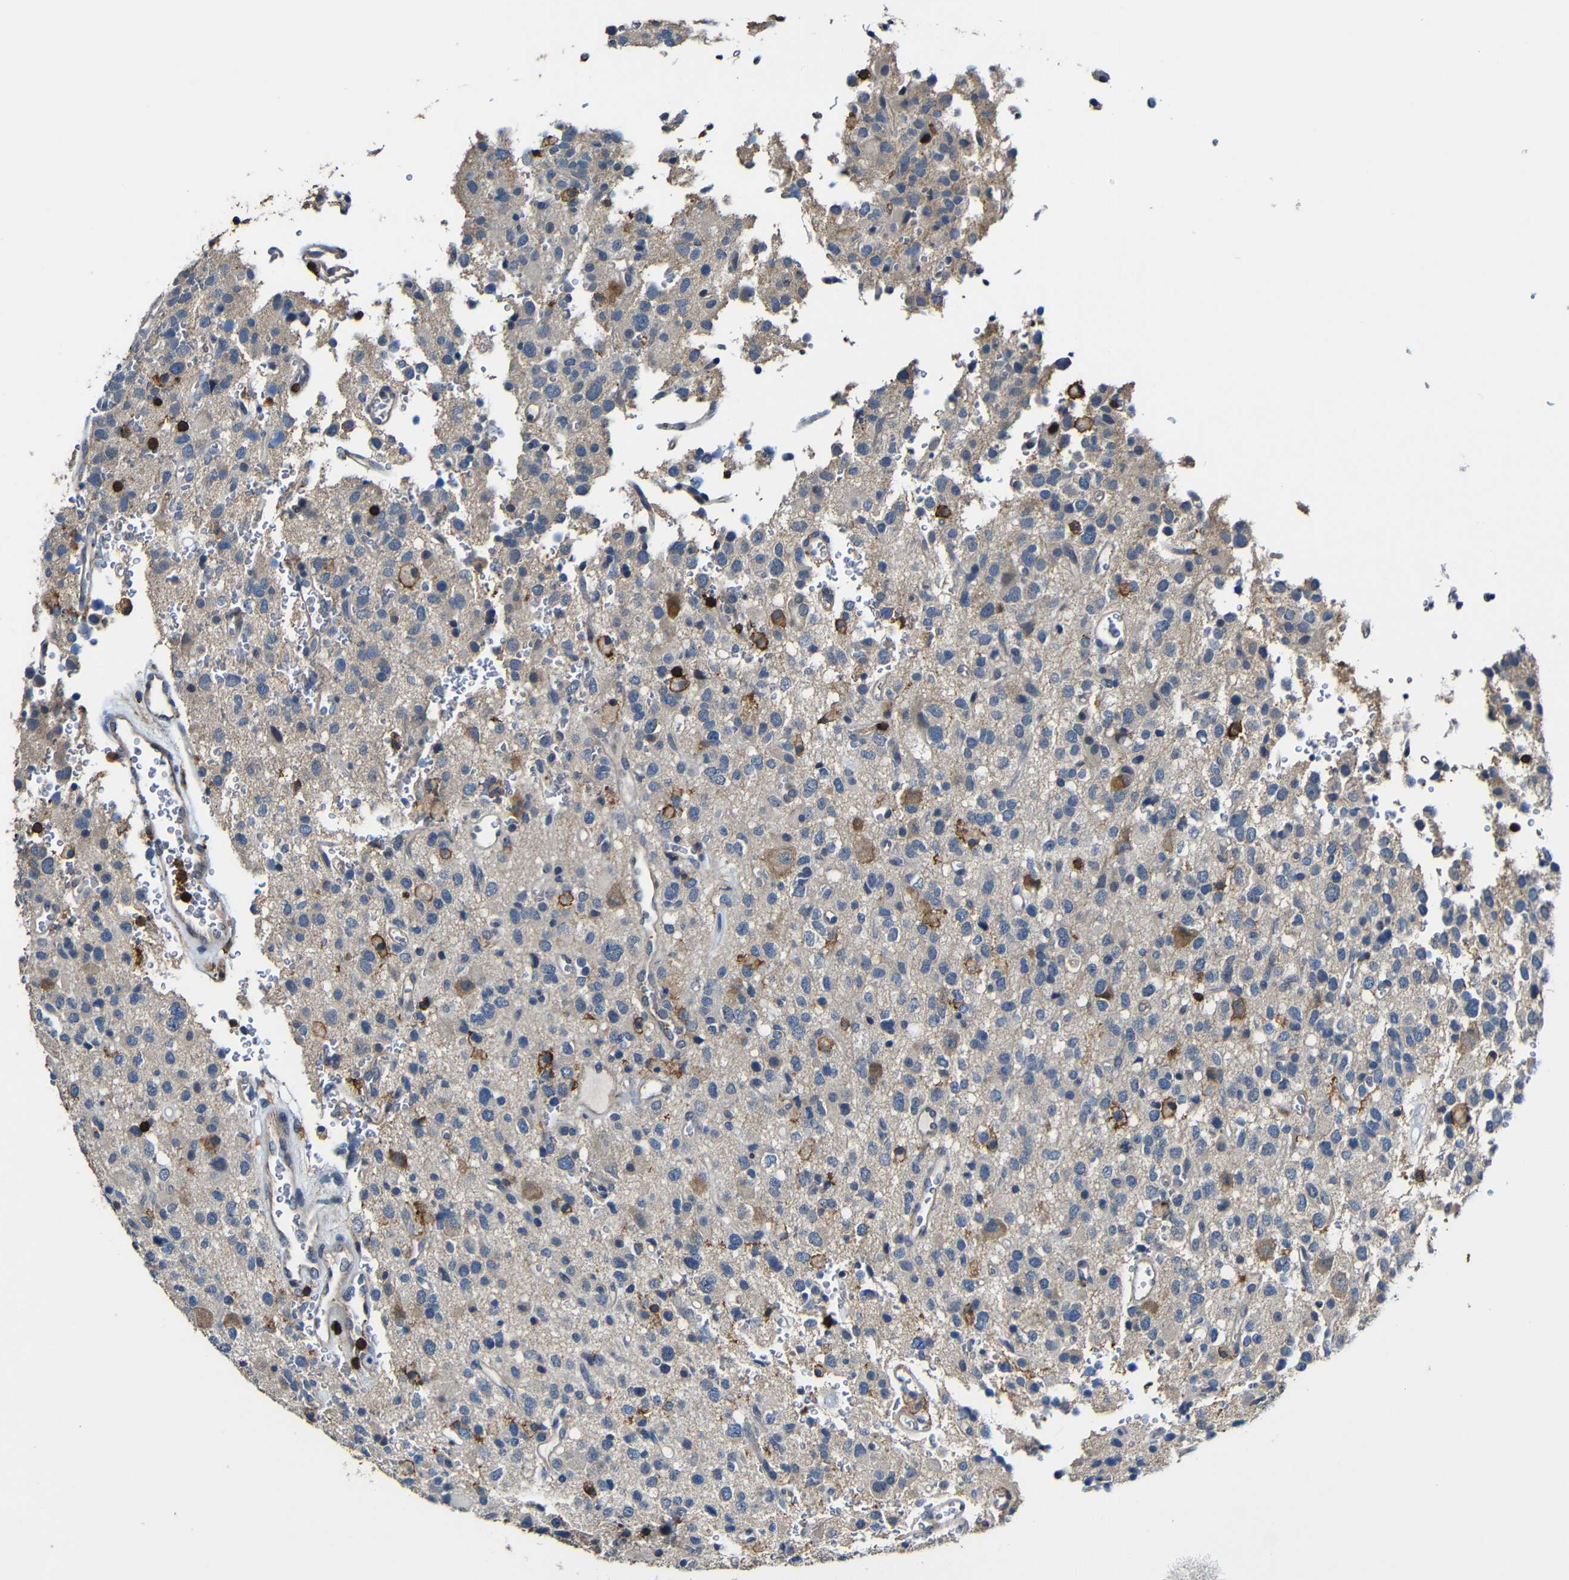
{"staining": {"intensity": "moderate", "quantity": "25%-75%", "location": "cytoplasmic/membranous"}, "tissue": "glioma", "cell_type": "Tumor cells", "image_type": "cancer", "snomed": [{"axis": "morphology", "description": "Glioma, malignant, High grade"}, {"axis": "topography", "description": "Brain"}], "caption": "Protein analysis of high-grade glioma (malignant) tissue reveals moderate cytoplasmic/membranous positivity in approximately 25%-75% of tumor cells.", "gene": "P2RY12", "patient": {"sex": "male", "age": 47}}